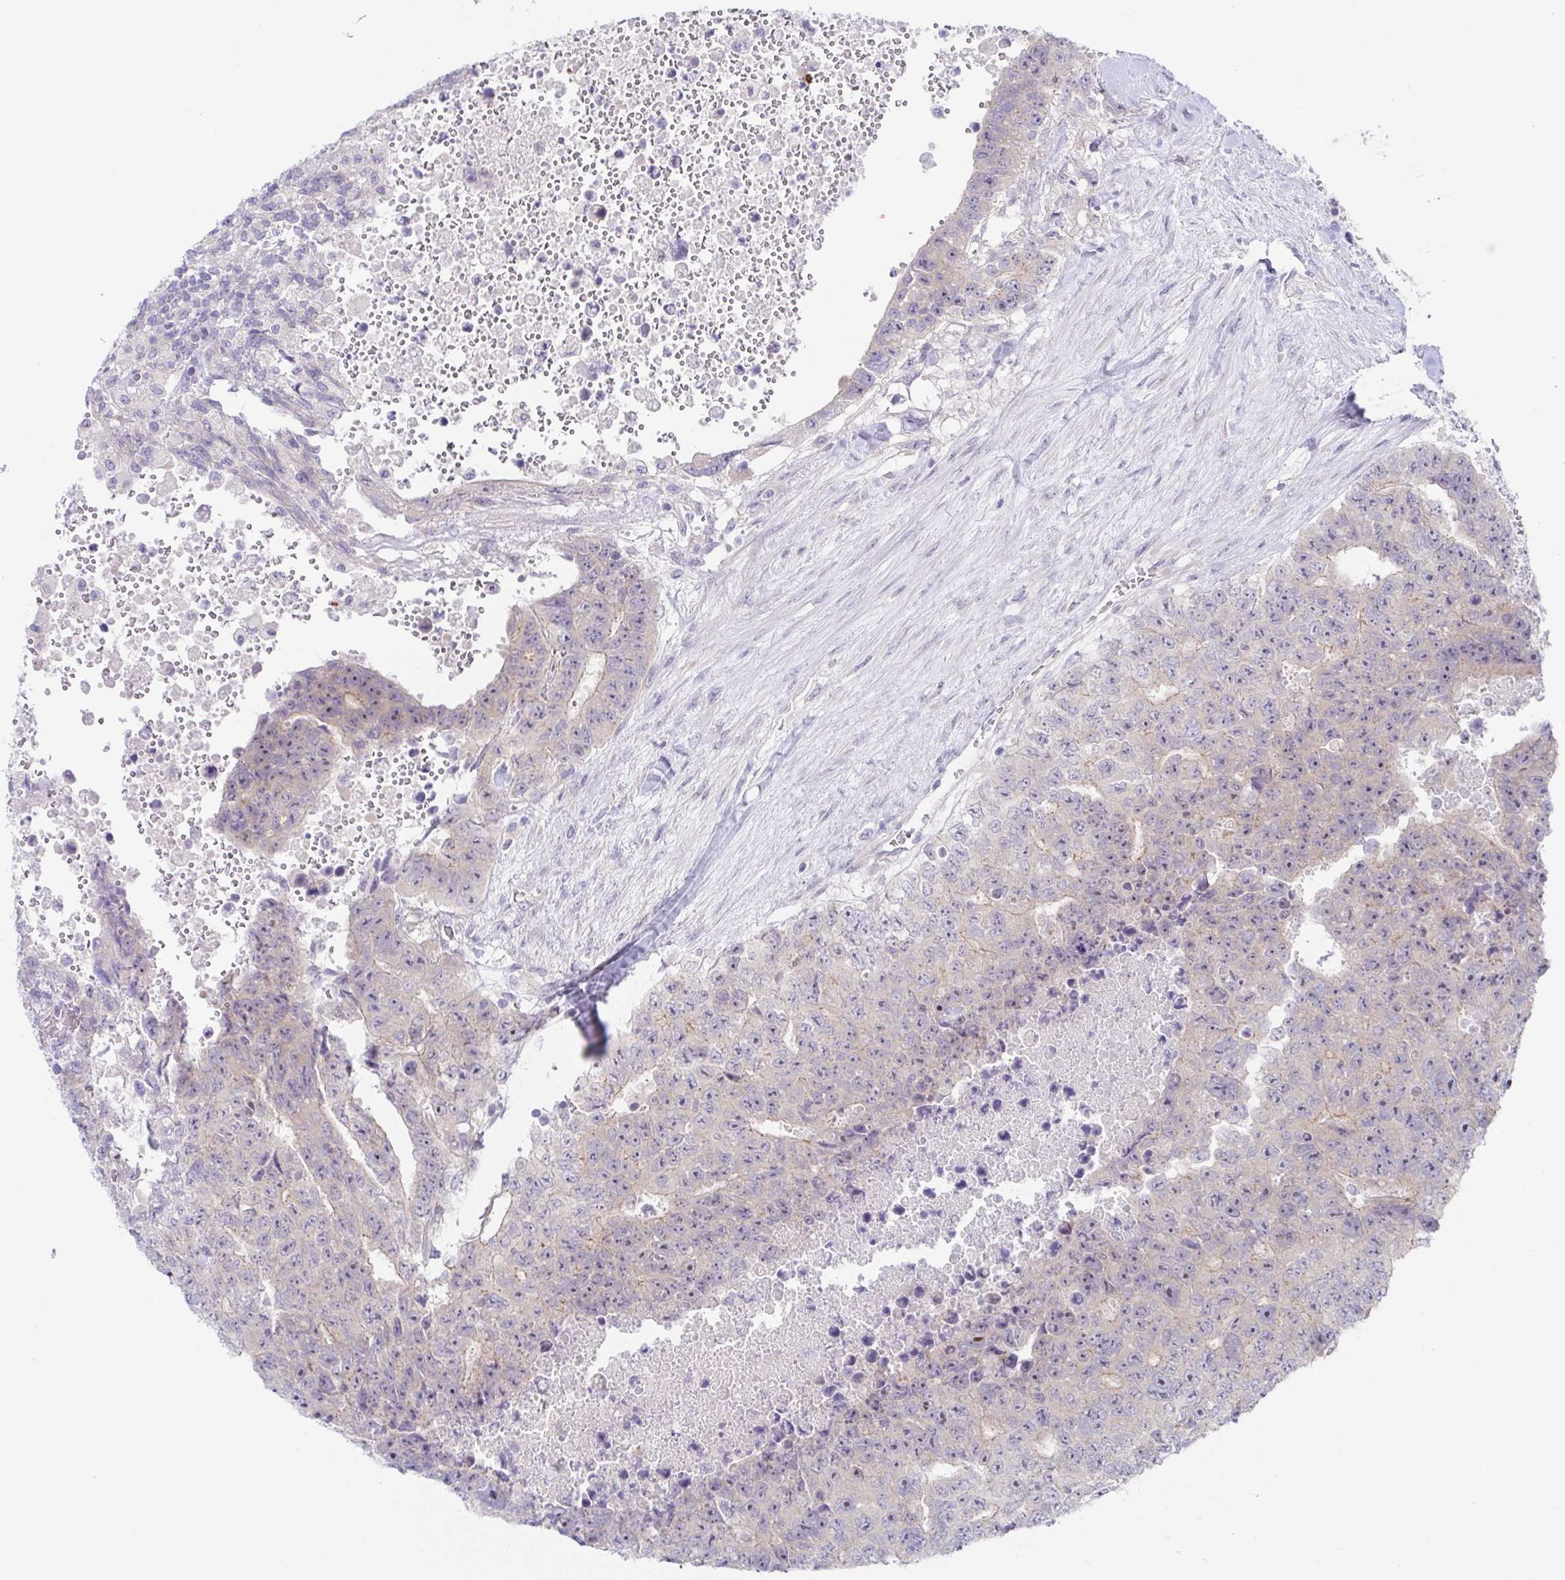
{"staining": {"intensity": "moderate", "quantity": "25%-75%", "location": "nuclear"}, "tissue": "testis cancer", "cell_type": "Tumor cells", "image_type": "cancer", "snomed": [{"axis": "morphology", "description": "Carcinoma, Embryonal, NOS"}, {"axis": "topography", "description": "Testis"}], "caption": "The image demonstrates a brown stain indicating the presence of a protein in the nuclear of tumor cells in embryonal carcinoma (testis). The protein is shown in brown color, while the nuclei are stained blue.", "gene": "HTR2A", "patient": {"sex": "male", "age": 24}}